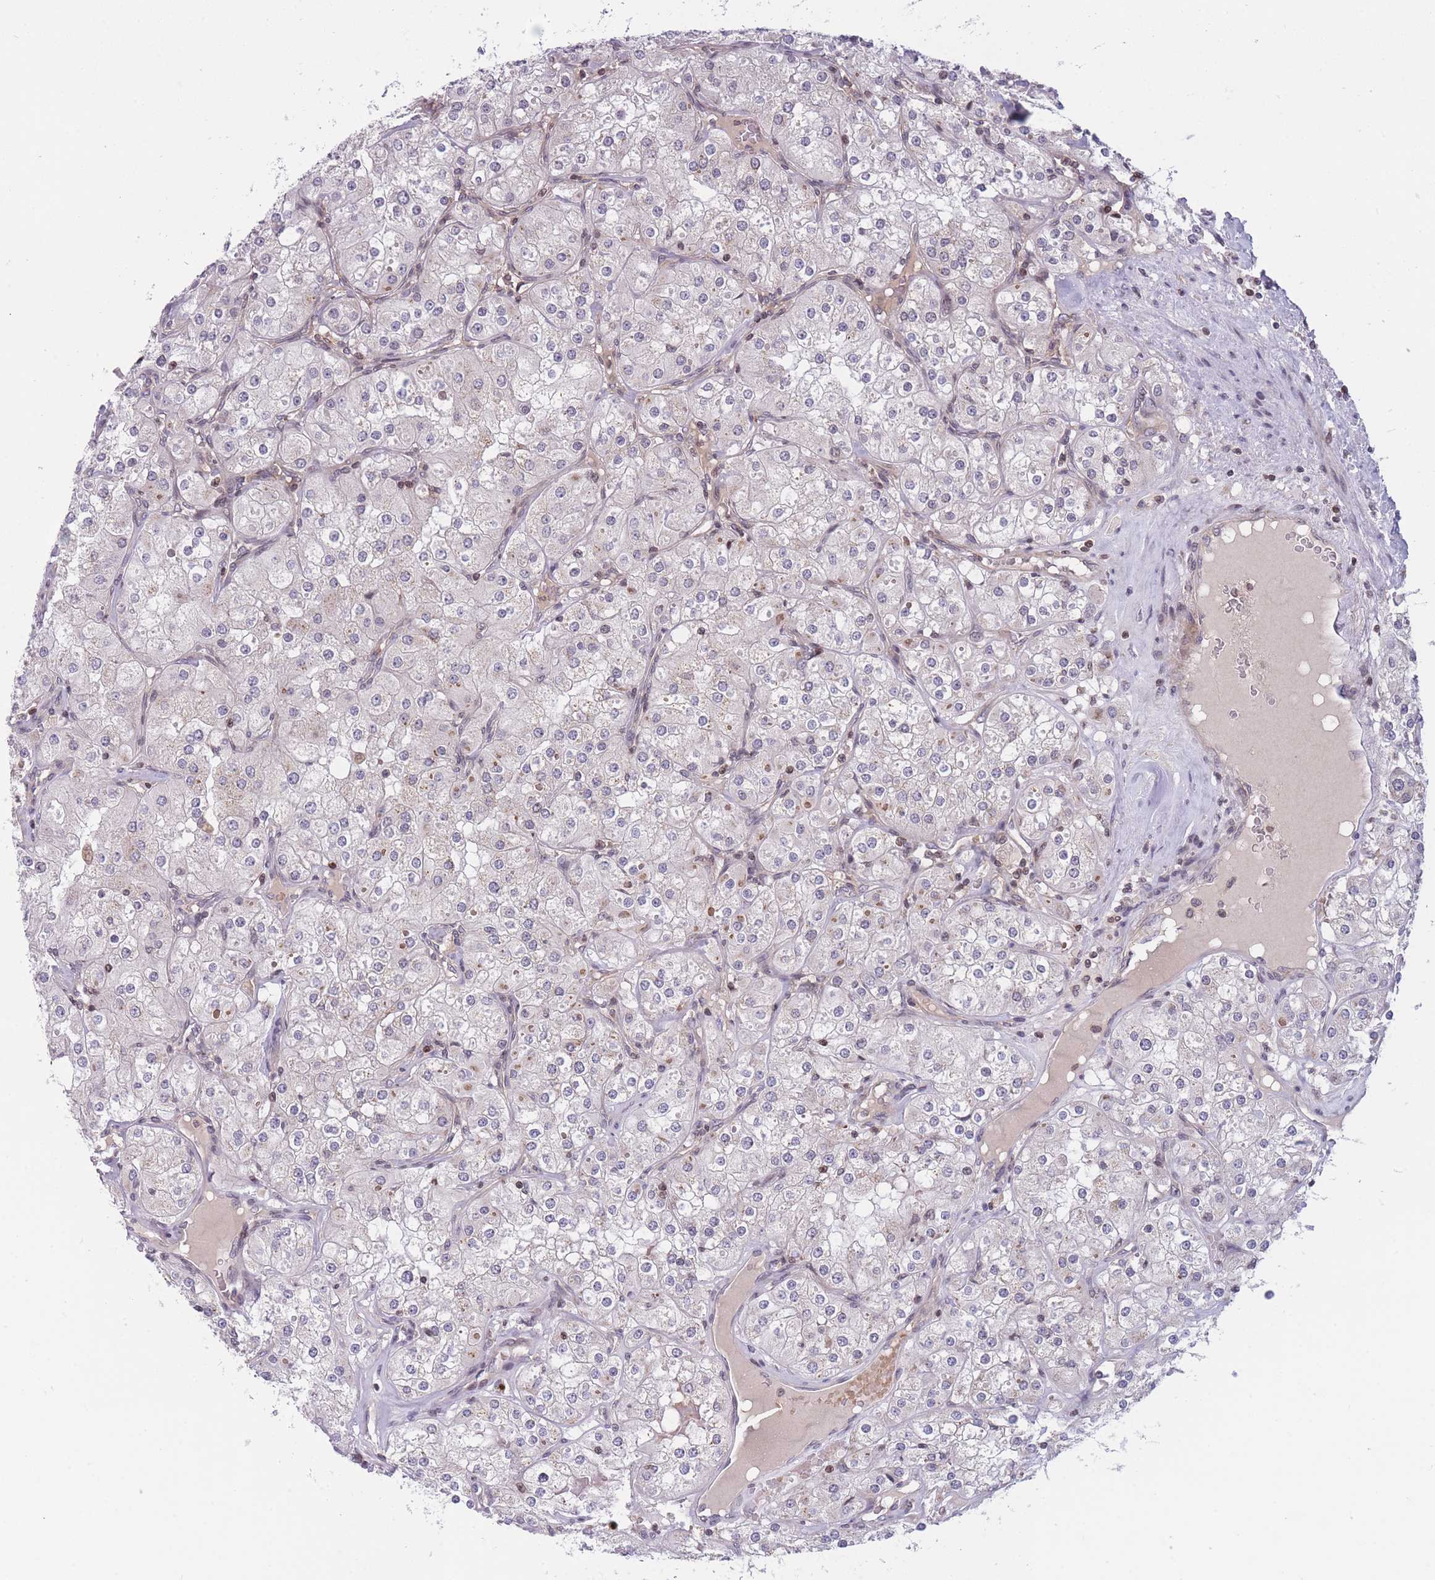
{"staining": {"intensity": "negative", "quantity": "none", "location": "none"}, "tissue": "renal cancer", "cell_type": "Tumor cells", "image_type": "cancer", "snomed": [{"axis": "morphology", "description": "Adenocarcinoma, NOS"}, {"axis": "topography", "description": "Kidney"}], "caption": "Renal cancer (adenocarcinoma) was stained to show a protein in brown. There is no significant positivity in tumor cells.", "gene": "SLC35F5", "patient": {"sex": "male", "age": 77}}